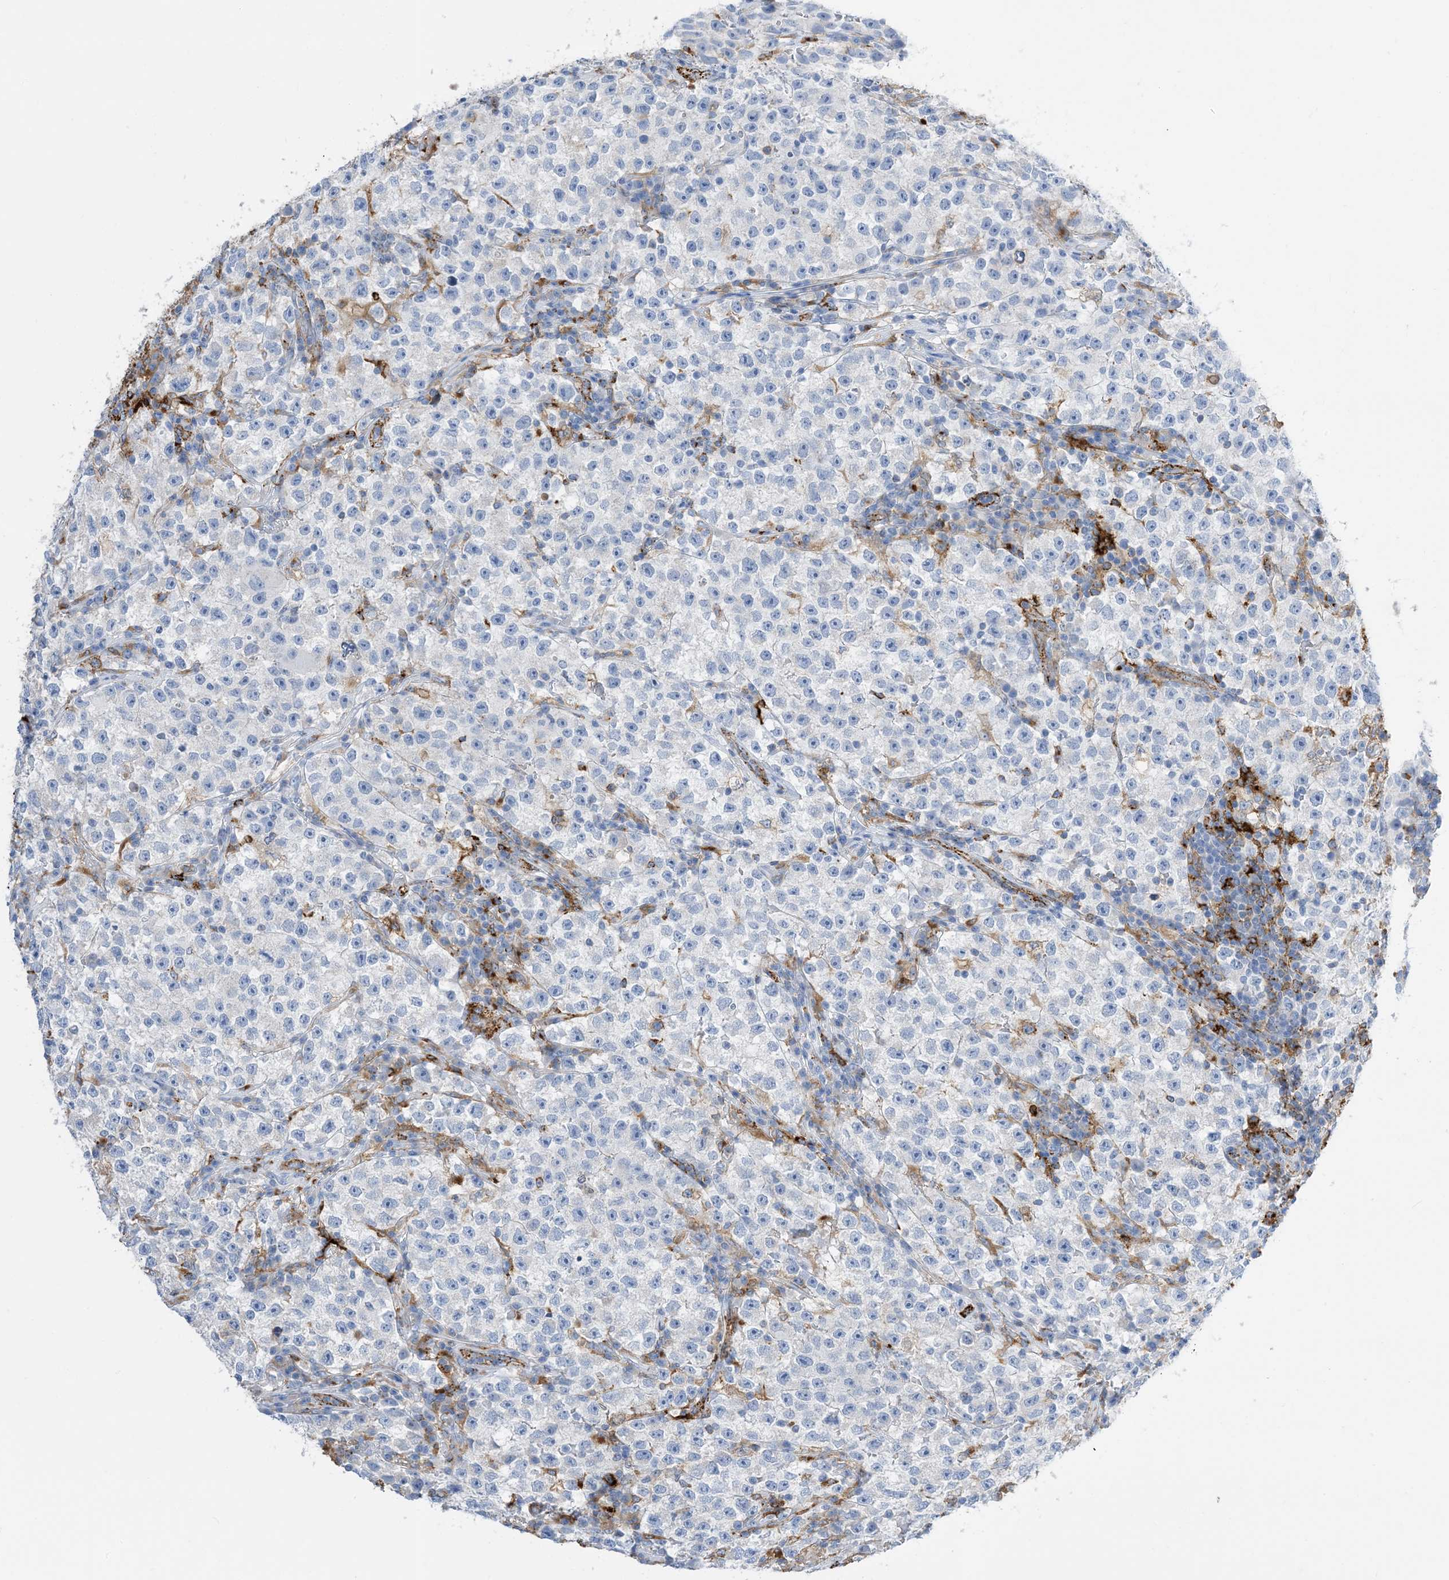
{"staining": {"intensity": "negative", "quantity": "none", "location": "none"}, "tissue": "testis cancer", "cell_type": "Tumor cells", "image_type": "cancer", "snomed": [{"axis": "morphology", "description": "Seminoma, NOS"}, {"axis": "topography", "description": "Testis"}], "caption": "This is an immunohistochemistry image of testis cancer (seminoma). There is no positivity in tumor cells.", "gene": "DPH3", "patient": {"sex": "male", "age": 22}}